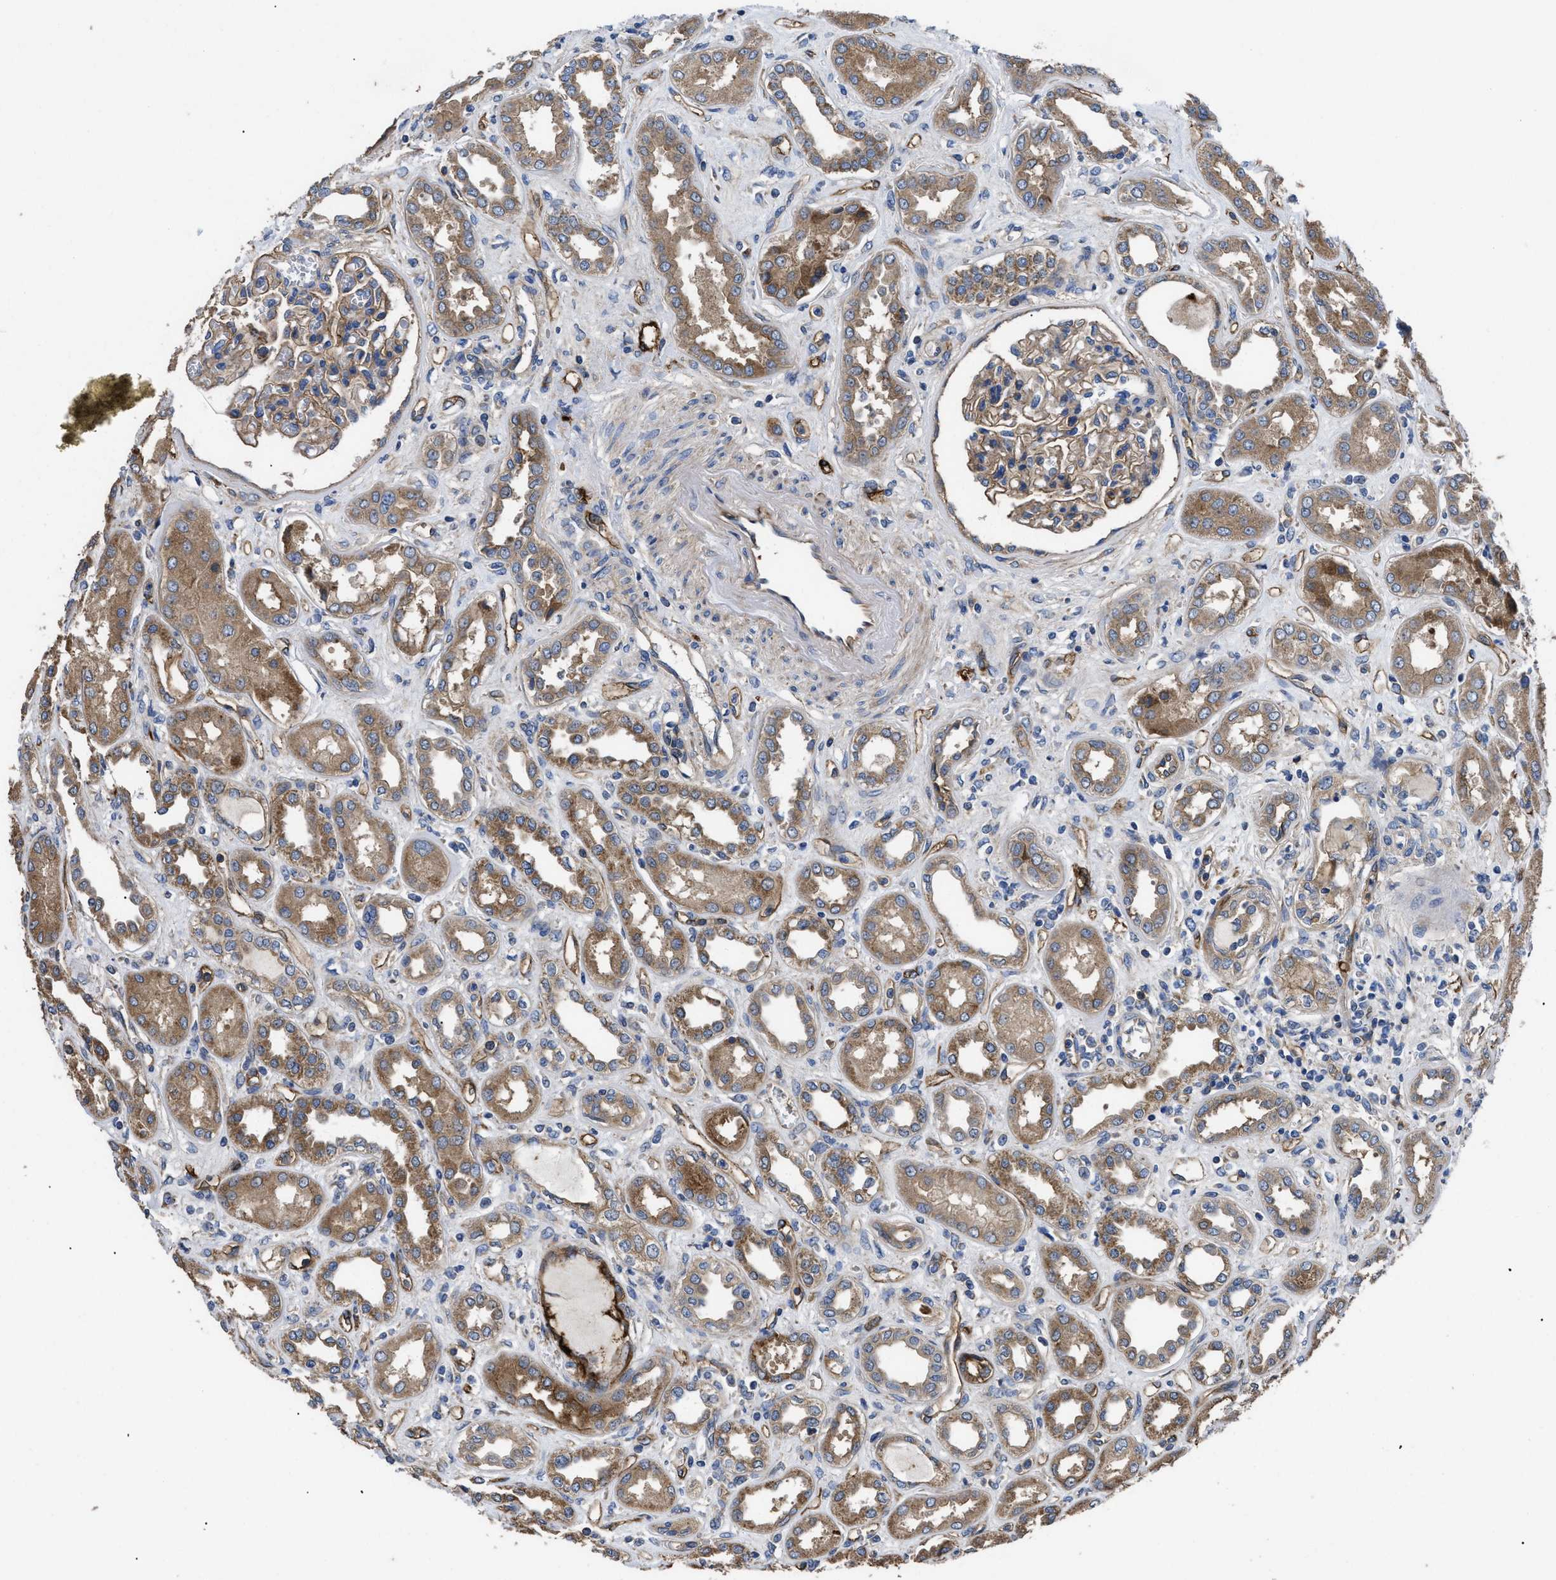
{"staining": {"intensity": "moderate", "quantity": ">75%", "location": "cytoplasmic/membranous"}, "tissue": "kidney", "cell_type": "Cells in glomeruli", "image_type": "normal", "snomed": [{"axis": "morphology", "description": "Normal tissue, NOS"}, {"axis": "topography", "description": "Kidney"}], "caption": "Human kidney stained for a protein (brown) shows moderate cytoplasmic/membranous positive positivity in approximately >75% of cells in glomeruli.", "gene": "NT5E", "patient": {"sex": "male", "age": 59}}